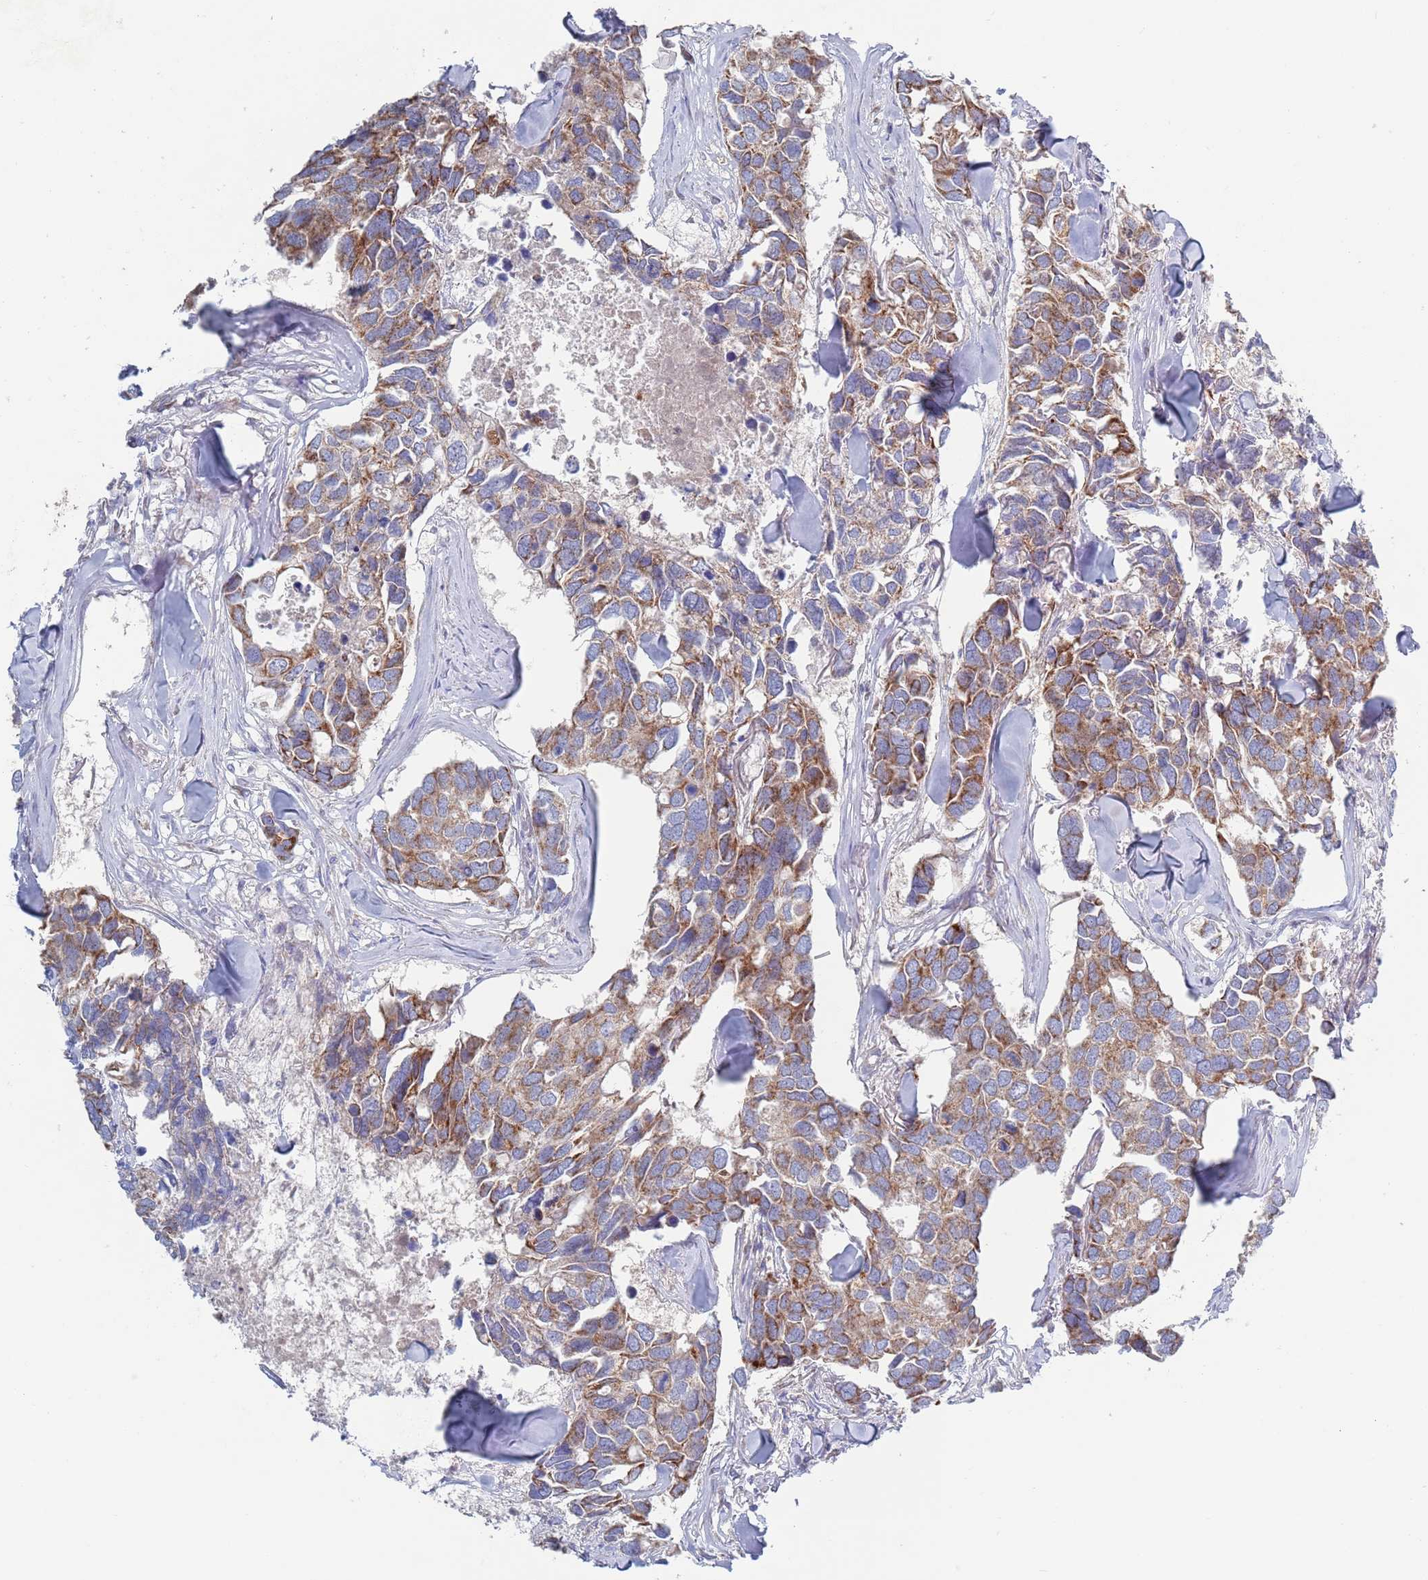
{"staining": {"intensity": "moderate", "quantity": ">75%", "location": "cytoplasmic/membranous"}, "tissue": "breast cancer", "cell_type": "Tumor cells", "image_type": "cancer", "snomed": [{"axis": "morphology", "description": "Duct carcinoma"}, {"axis": "topography", "description": "Breast"}], "caption": "Protein staining of breast cancer (intraductal carcinoma) tissue exhibits moderate cytoplasmic/membranous positivity in about >75% of tumor cells.", "gene": "CHCHD6", "patient": {"sex": "female", "age": 83}}